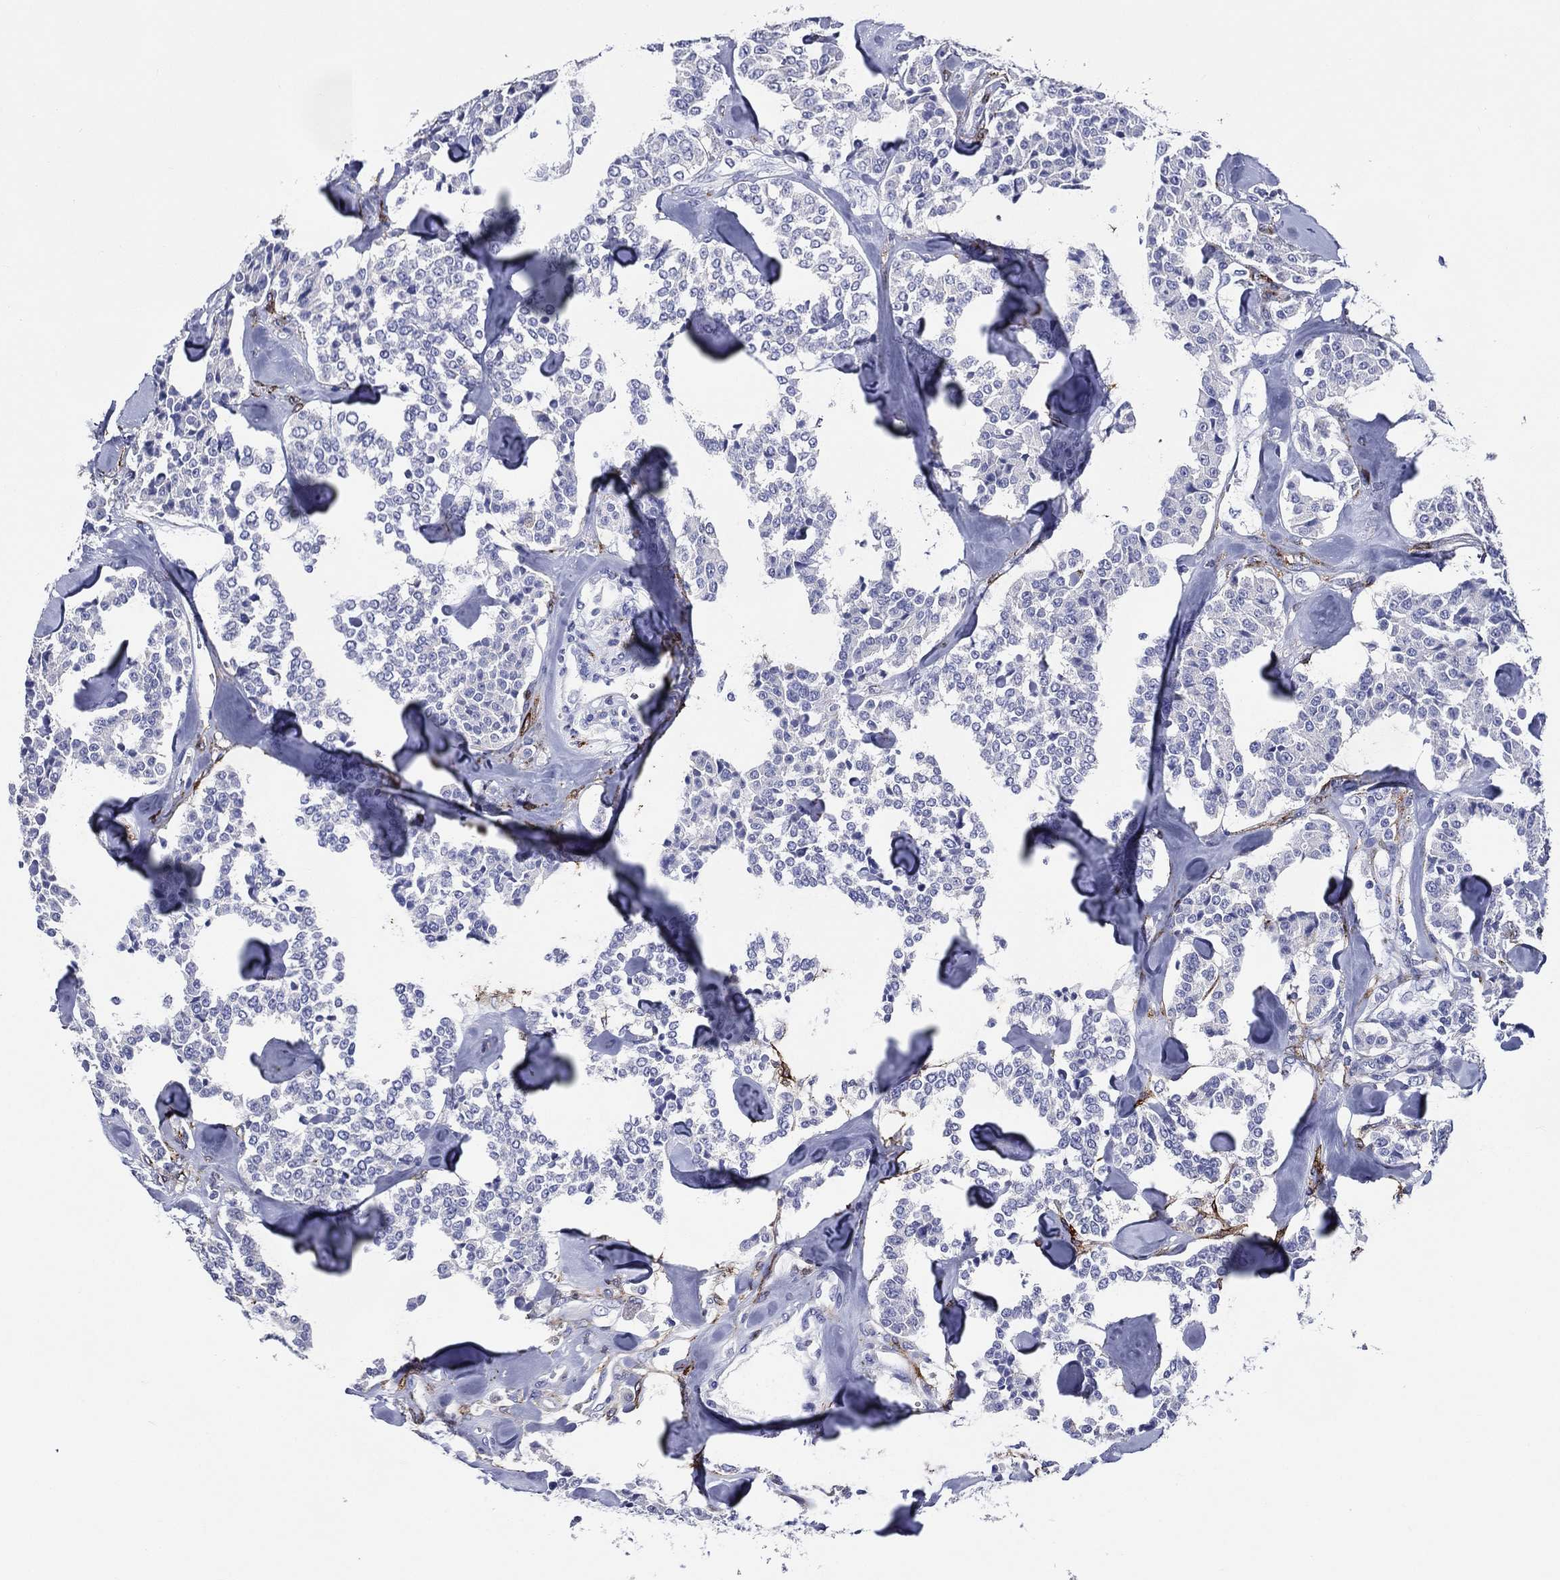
{"staining": {"intensity": "negative", "quantity": "none", "location": "none"}, "tissue": "carcinoid", "cell_type": "Tumor cells", "image_type": "cancer", "snomed": [{"axis": "morphology", "description": "Carcinoid, malignant, NOS"}, {"axis": "topography", "description": "Pancreas"}], "caption": "Tumor cells are negative for protein expression in human carcinoid.", "gene": "ACE2", "patient": {"sex": "male", "age": 41}}